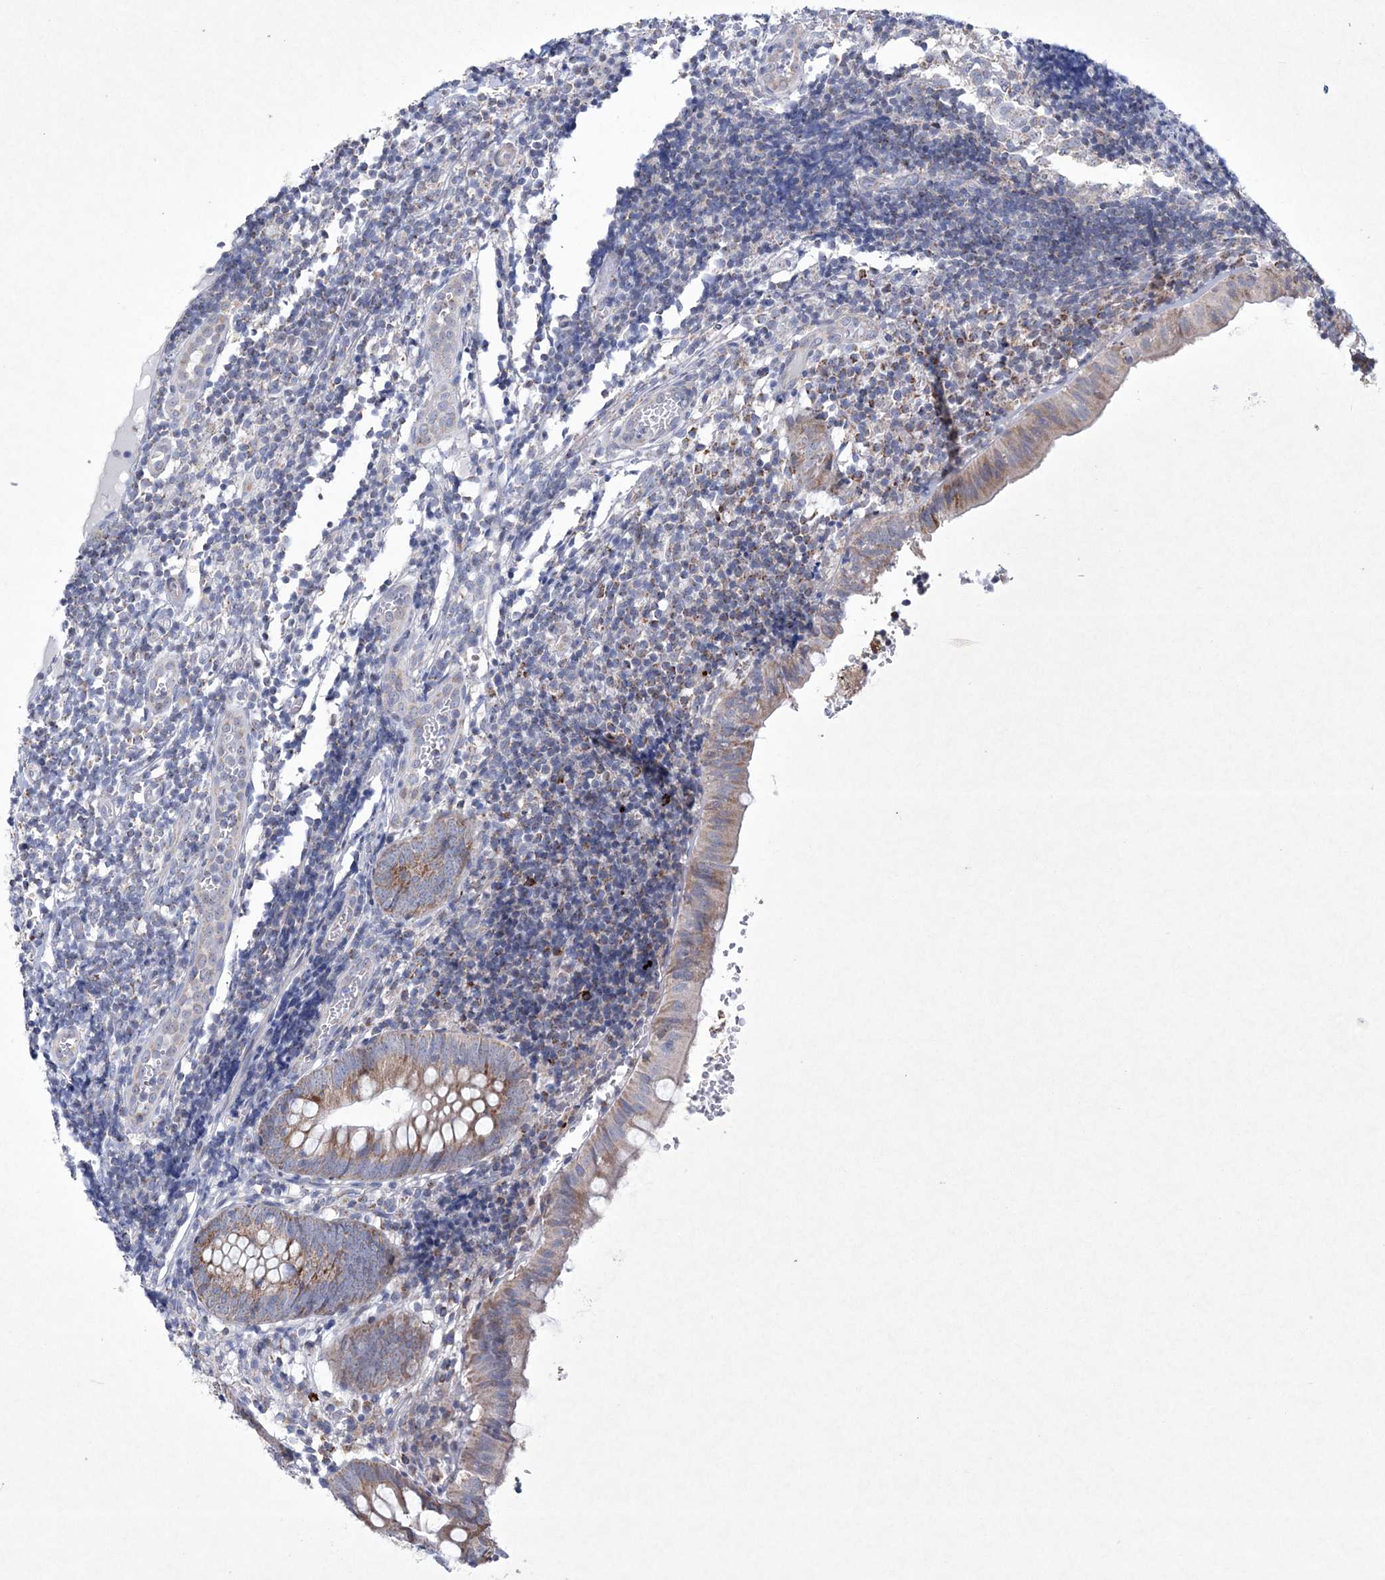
{"staining": {"intensity": "moderate", "quantity": ">75%", "location": "cytoplasmic/membranous"}, "tissue": "appendix", "cell_type": "Glandular cells", "image_type": "normal", "snomed": [{"axis": "morphology", "description": "Normal tissue, NOS"}, {"axis": "topography", "description": "Appendix"}], "caption": "The image reveals staining of normal appendix, revealing moderate cytoplasmic/membranous protein positivity (brown color) within glandular cells.", "gene": "CES4A", "patient": {"sex": "male", "age": 8}}